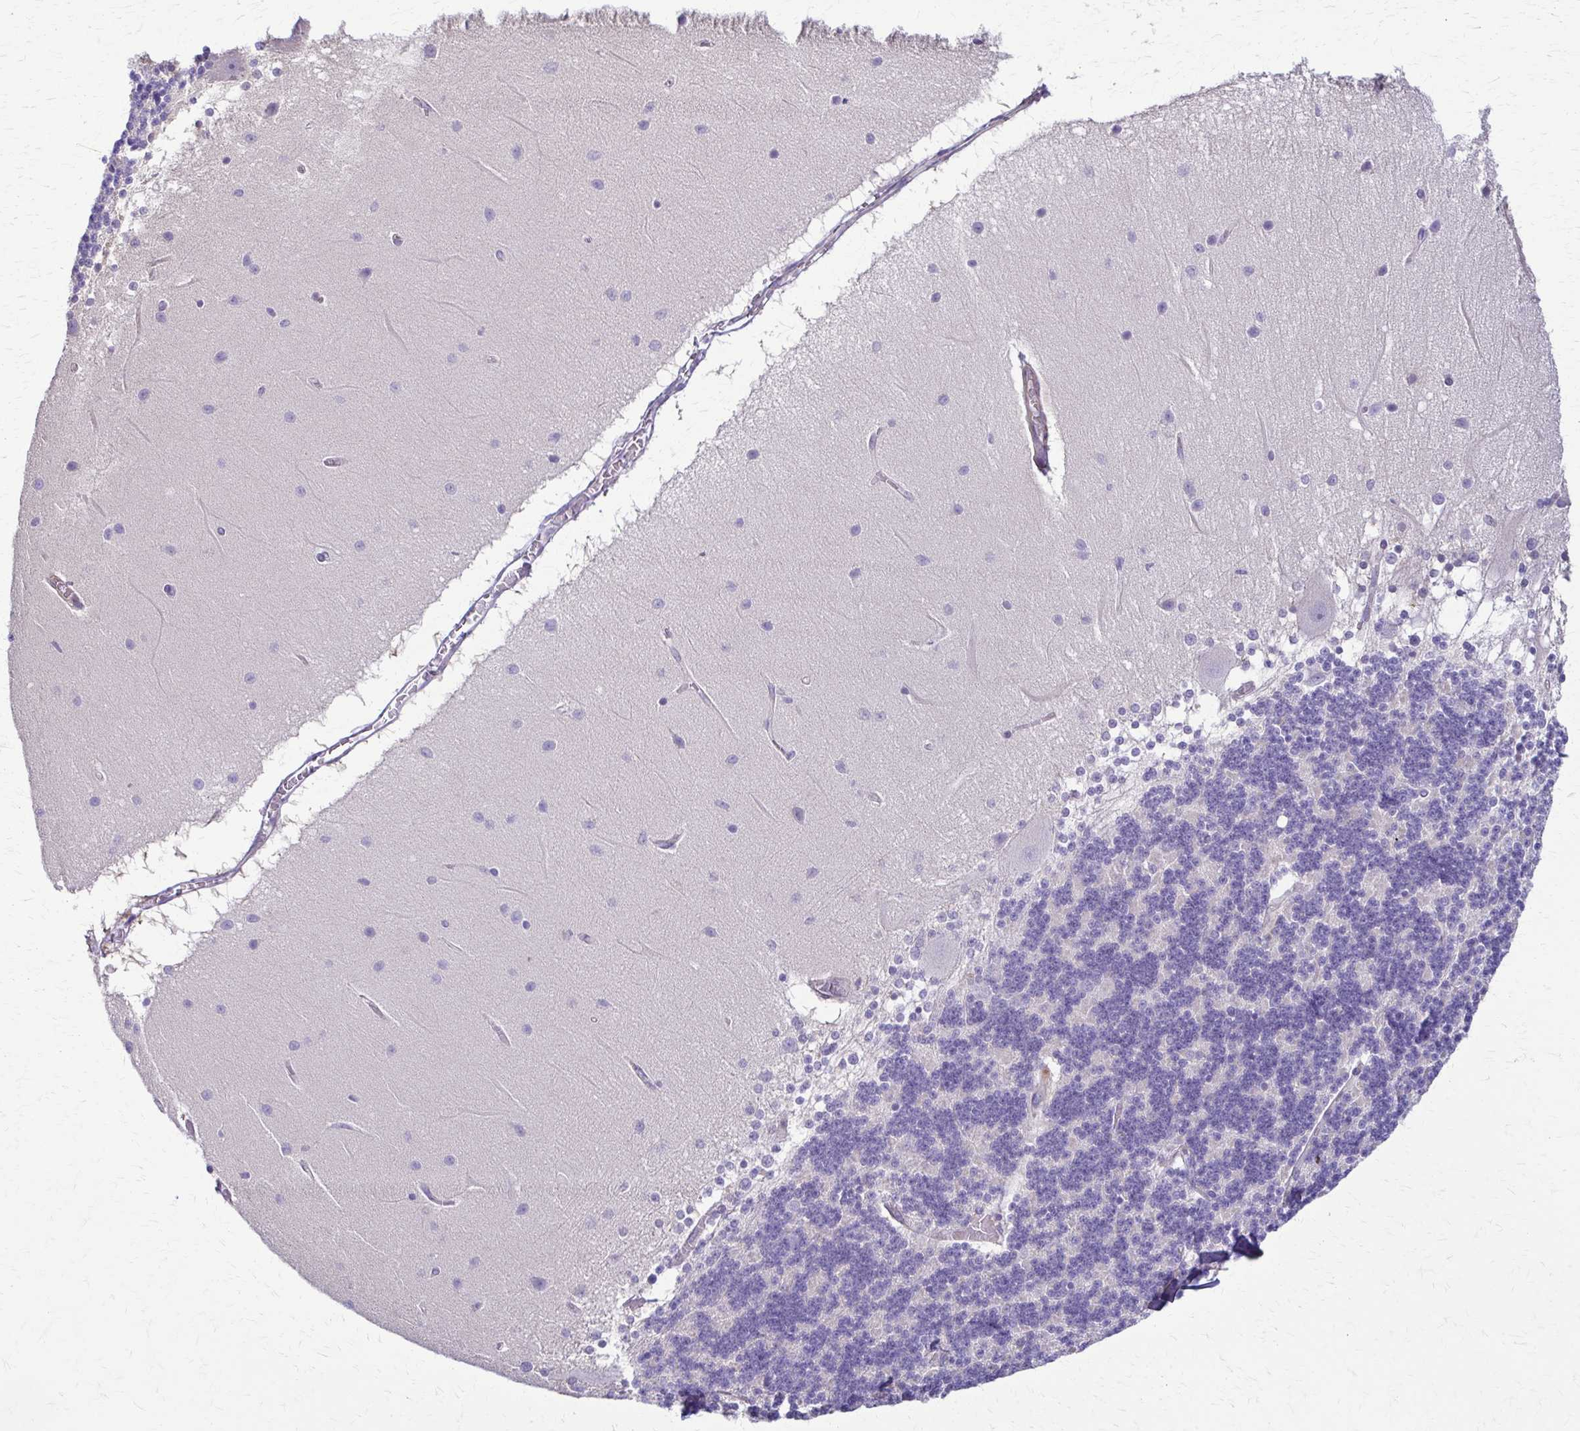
{"staining": {"intensity": "negative", "quantity": "none", "location": "none"}, "tissue": "cerebellum", "cell_type": "Cells in granular layer", "image_type": "normal", "snomed": [{"axis": "morphology", "description": "Normal tissue, NOS"}, {"axis": "topography", "description": "Cerebellum"}], "caption": "Immunohistochemistry of normal human cerebellum demonstrates no positivity in cells in granular layer.", "gene": "DSP", "patient": {"sex": "female", "age": 54}}